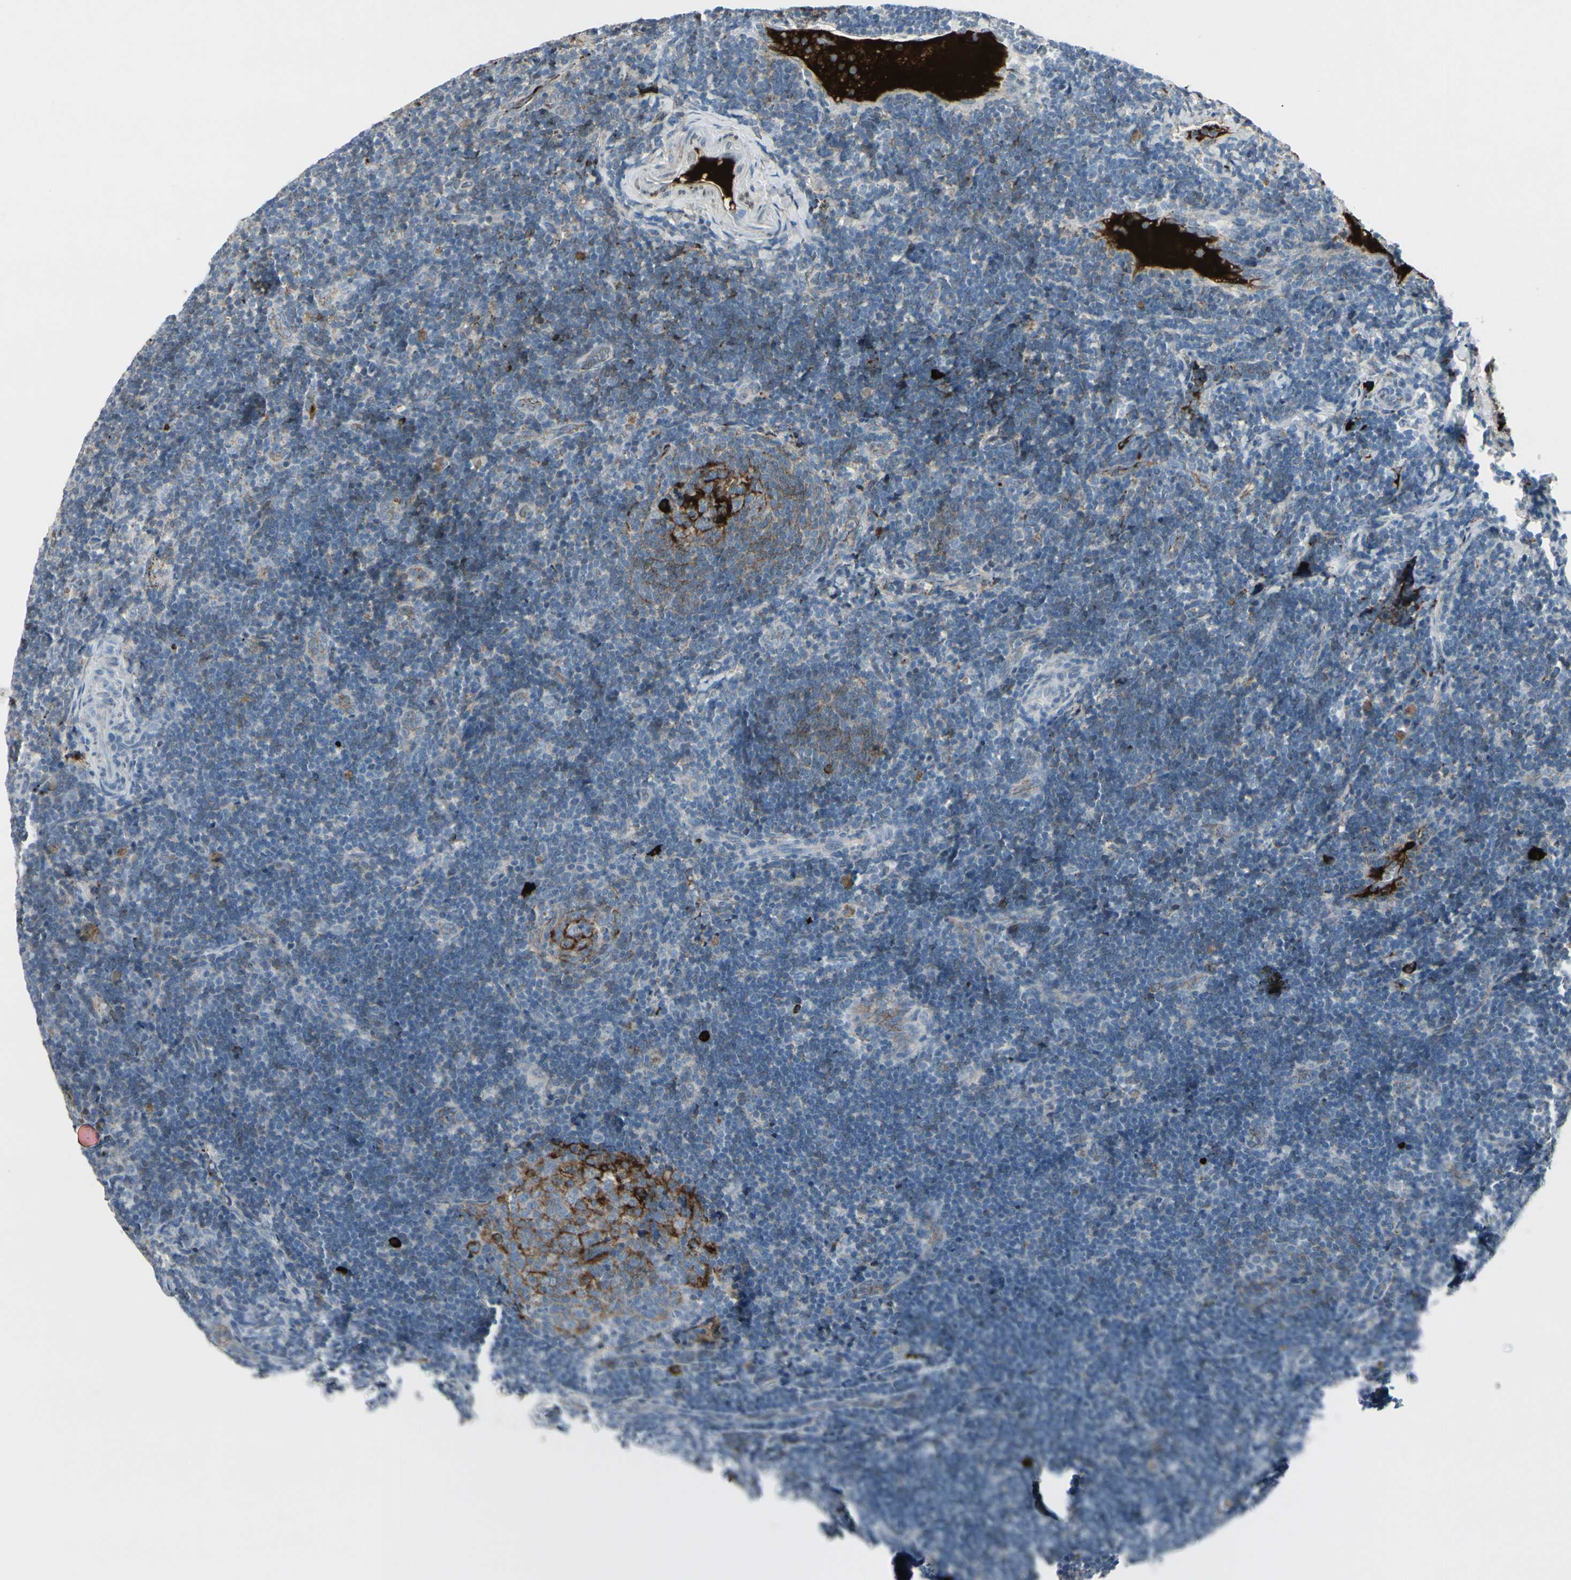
{"staining": {"intensity": "moderate", "quantity": "25%-75%", "location": "cytoplasmic/membranous"}, "tissue": "lymph node", "cell_type": "Germinal center cells", "image_type": "normal", "snomed": [{"axis": "morphology", "description": "Normal tissue, NOS"}, {"axis": "topography", "description": "Lymph node"}], "caption": "This is an image of immunohistochemistry (IHC) staining of benign lymph node, which shows moderate staining in the cytoplasmic/membranous of germinal center cells.", "gene": "IGHM", "patient": {"sex": "female", "age": 14}}